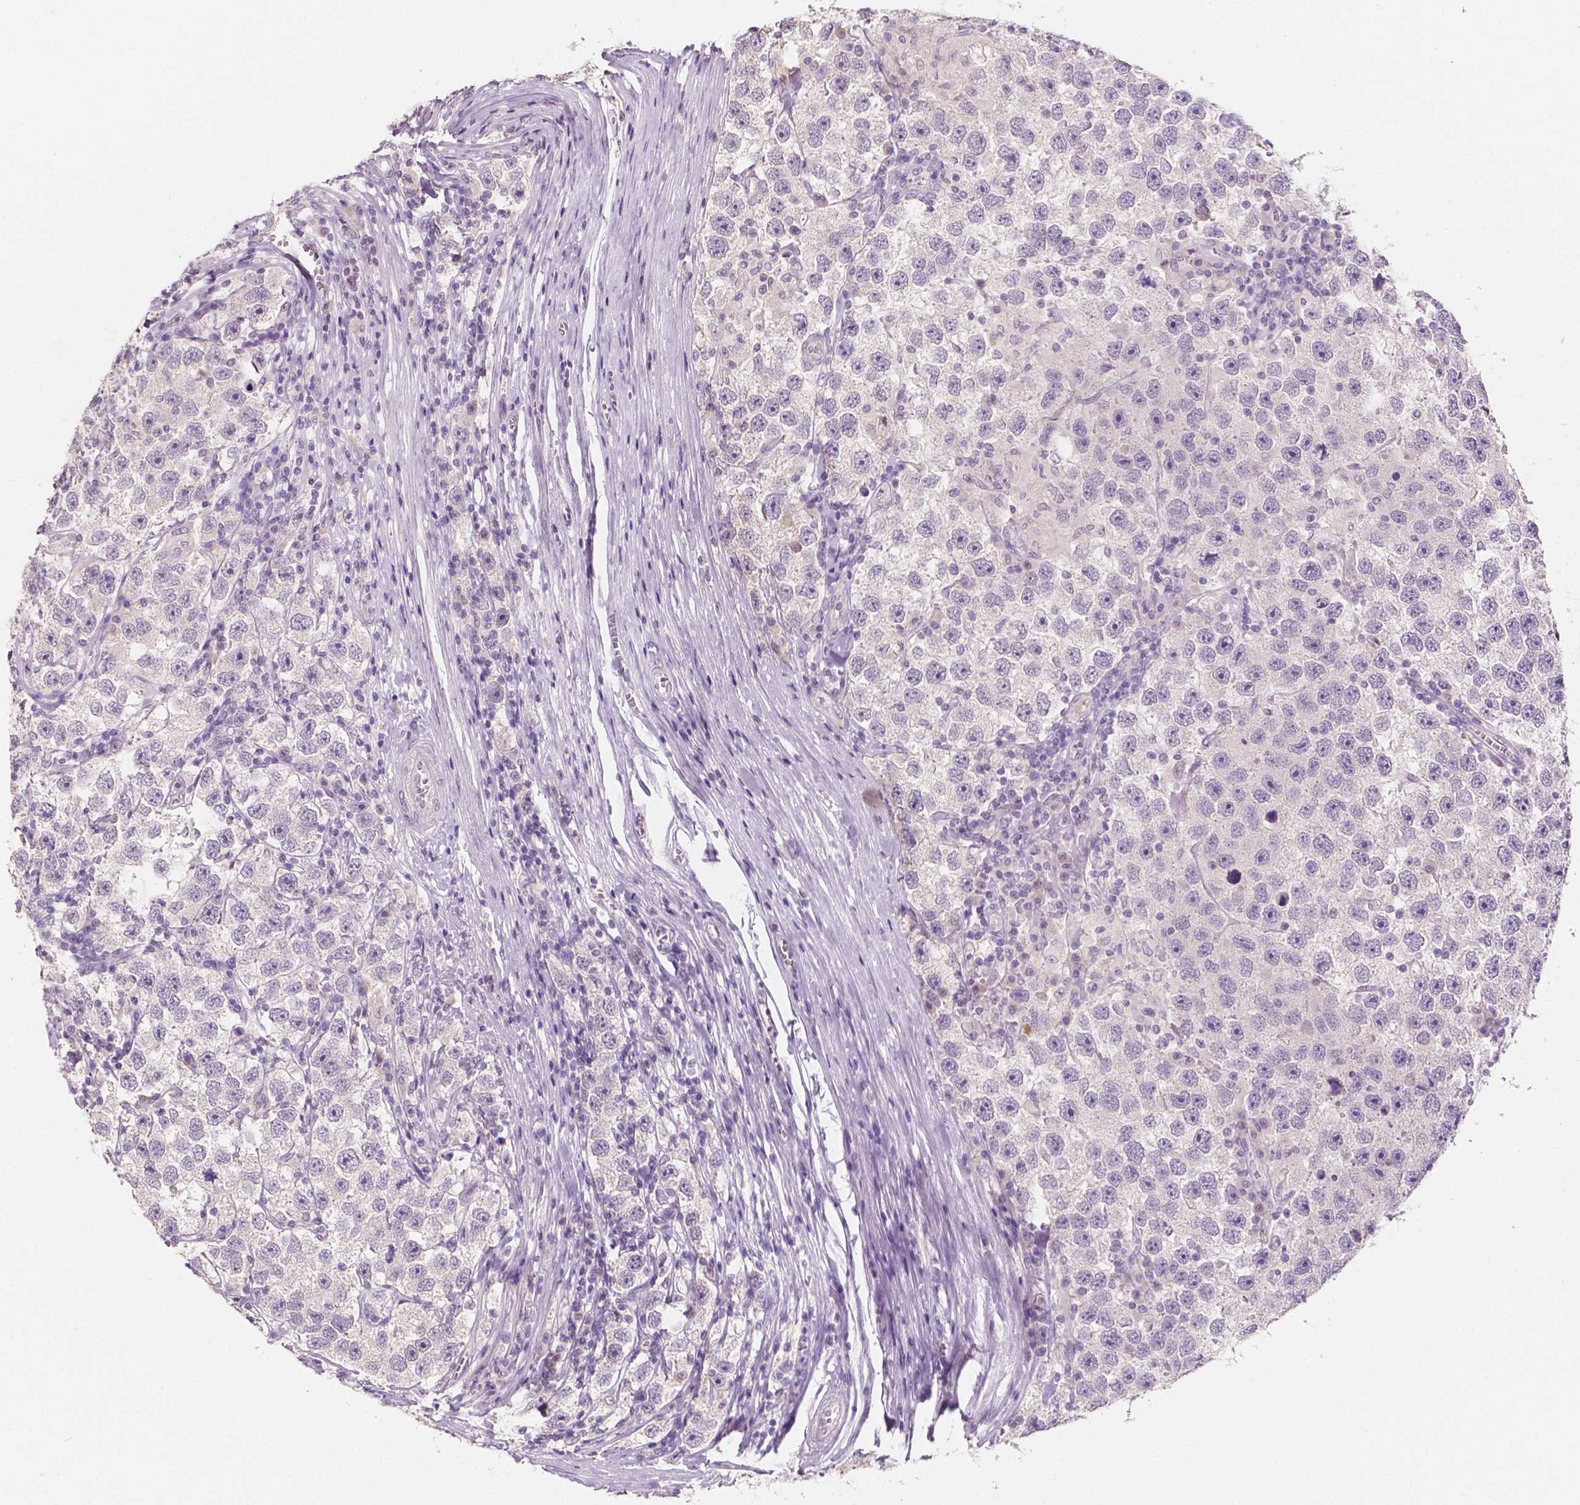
{"staining": {"intensity": "negative", "quantity": "none", "location": "none"}, "tissue": "testis cancer", "cell_type": "Tumor cells", "image_type": "cancer", "snomed": [{"axis": "morphology", "description": "Seminoma, NOS"}, {"axis": "topography", "description": "Testis"}], "caption": "This is an immunohistochemistry (IHC) photomicrograph of human testis cancer. There is no expression in tumor cells.", "gene": "TAL1", "patient": {"sex": "male", "age": 26}}